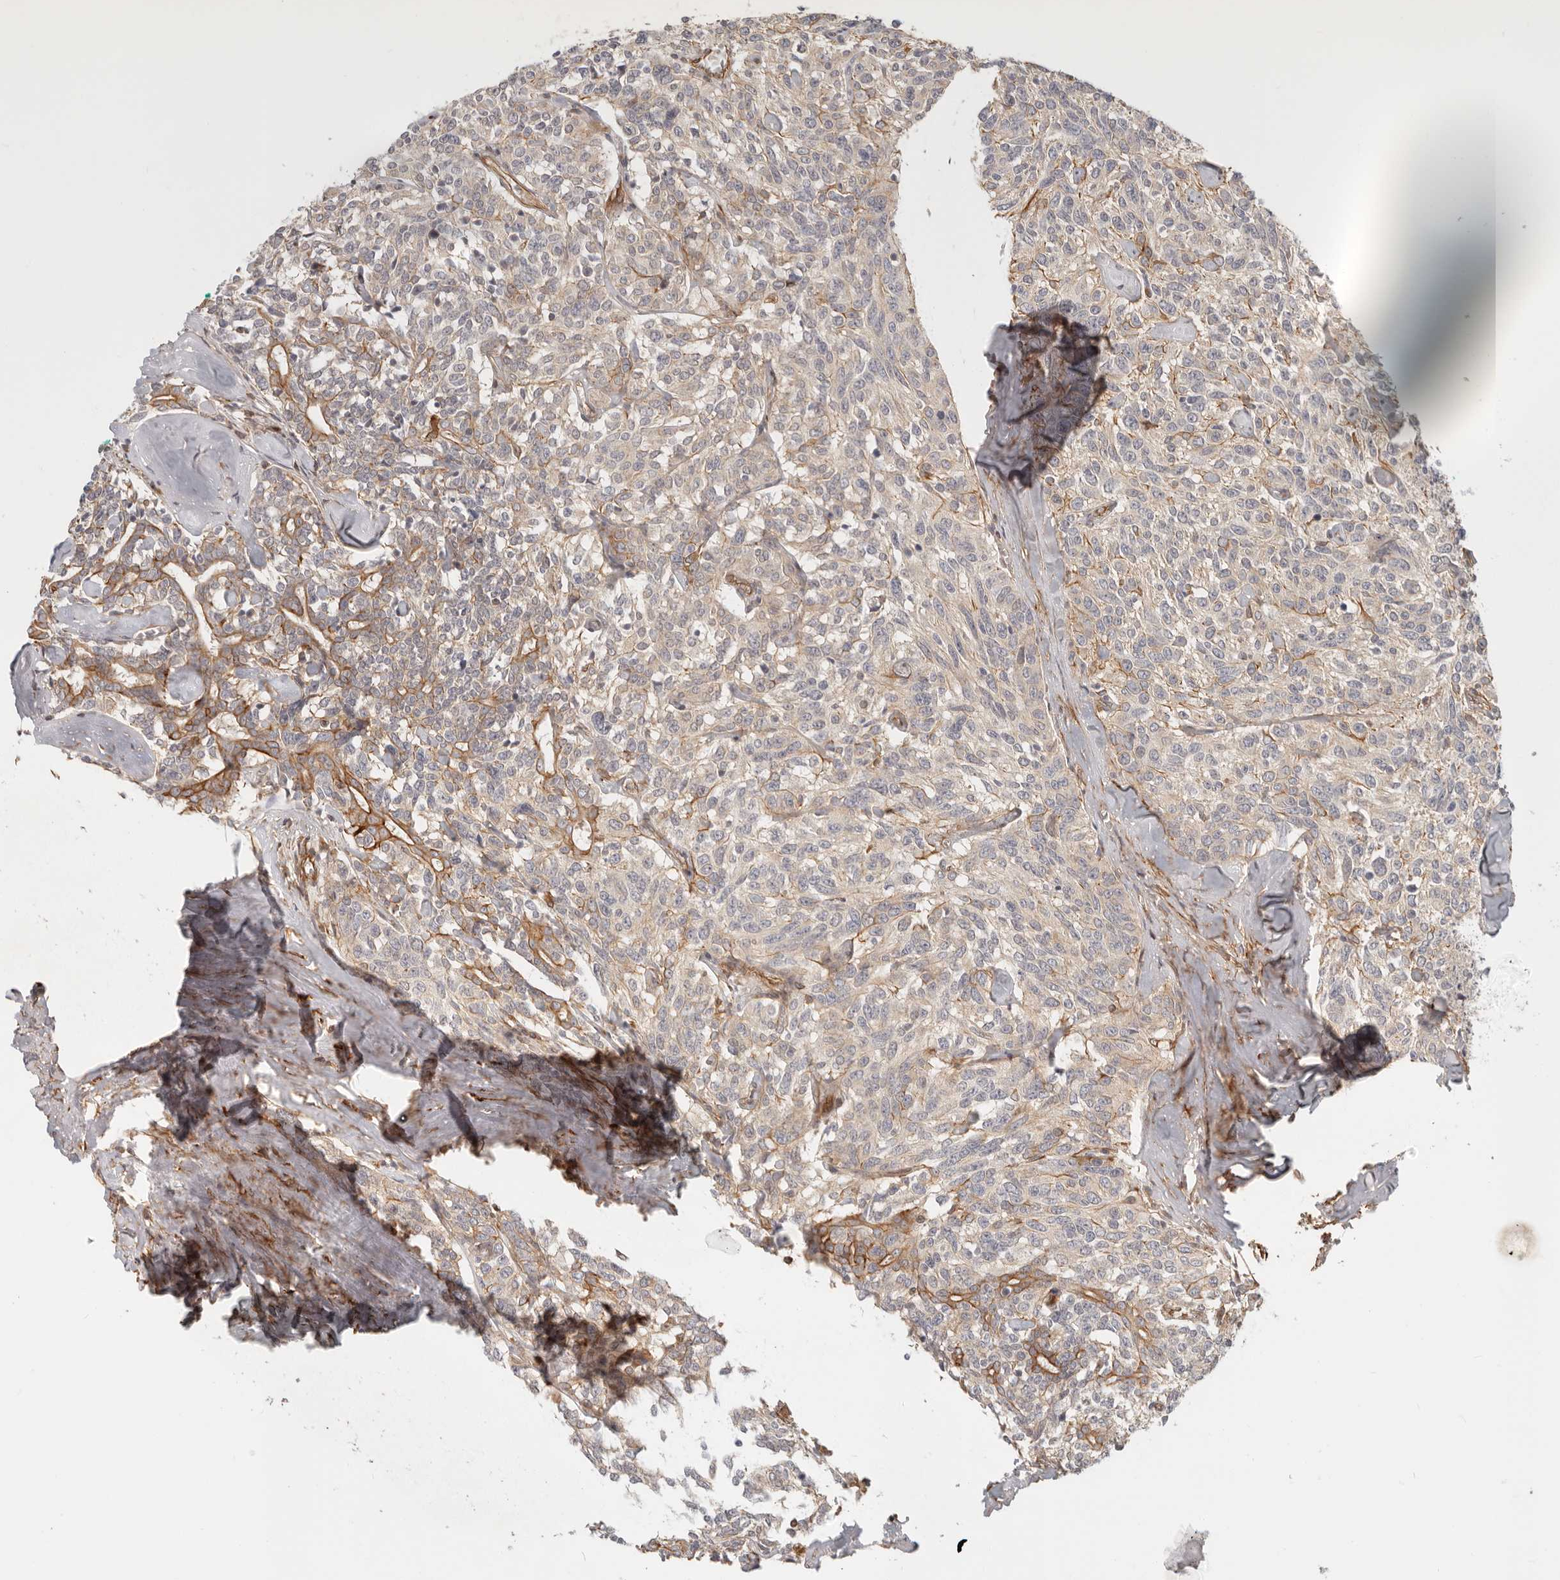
{"staining": {"intensity": "weak", "quantity": "25%-75%", "location": "cytoplasmic/membranous"}, "tissue": "carcinoid", "cell_type": "Tumor cells", "image_type": "cancer", "snomed": [{"axis": "morphology", "description": "Carcinoid, malignant, NOS"}, {"axis": "topography", "description": "Lung"}], "caption": "Immunohistochemistry (DAB (3,3'-diaminobenzidine)) staining of carcinoid exhibits weak cytoplasmic/membranous protein expression in approximately 25%-75% of tumor cells.", "gene": "UFSP1", "patient": {"sex": "female", "age": 46}}